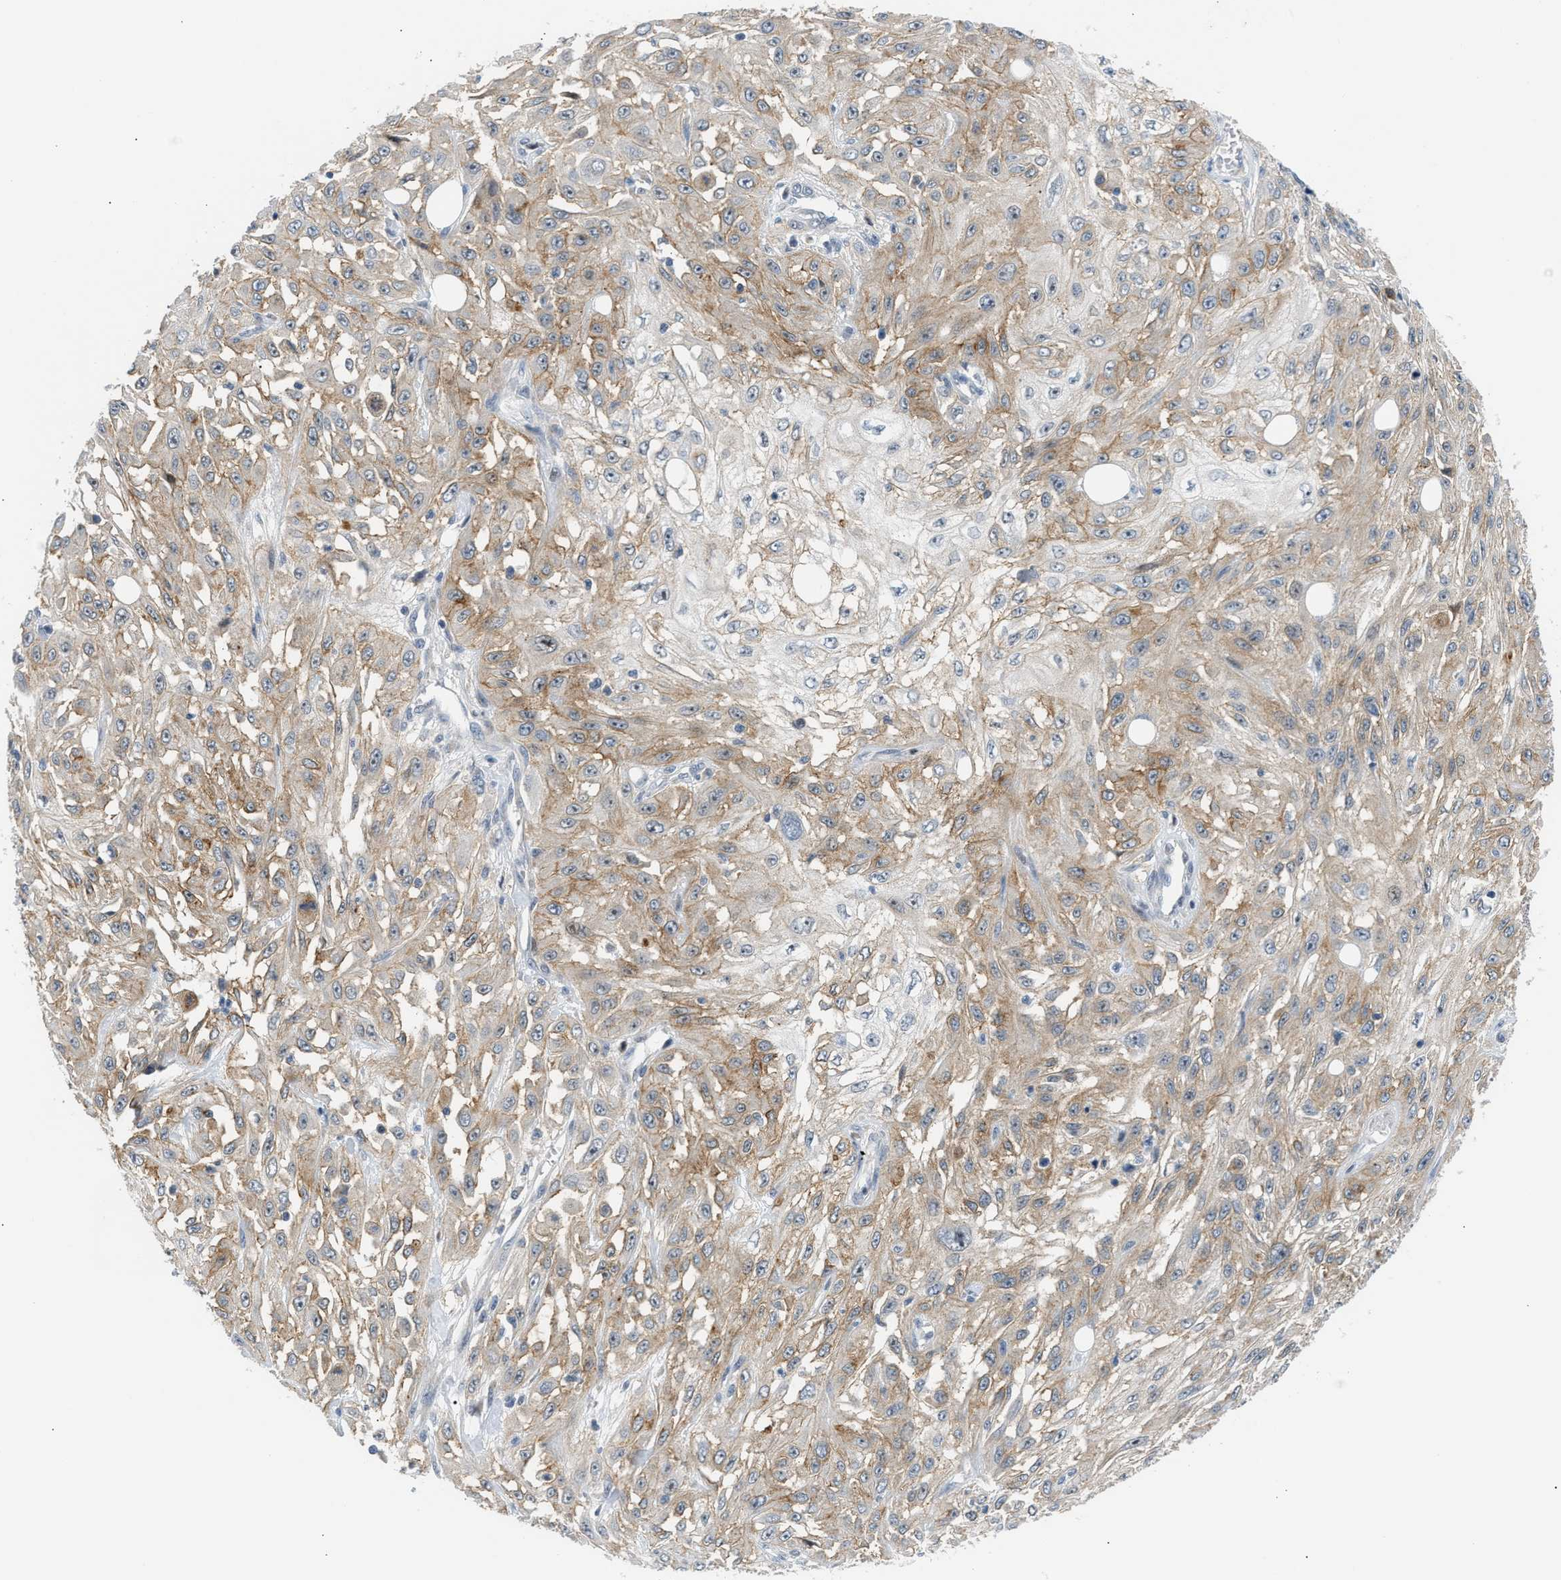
{"staining": {"intensity": "weak", "quantity": "25%-75%", "location": "cytoplasmic/membranous"}, "tissue": "skin cancer", "cell_type": "Tumor cells", "image_type": "cancer", "snomed": [{"axis": "morphology", "description": "Squamous cell carcinoma, NOS"}, {"axis": "morphology", "description": "Squamous cell carcinoma, metastatic, NOS"}, {"axis": "topography", "description": "Skin"}, {"axis": "topography", "description": "Lymph node"}], "caption": "DAB immunohistochemical staining of skin cancer (squamous cell carcinoma) reveals weak cytoplasmic/membranous protein positivity in approximately 25%-75% of tumor cells.", "gene": "NPS", "patient": {"sex": "male", "age": 75}}